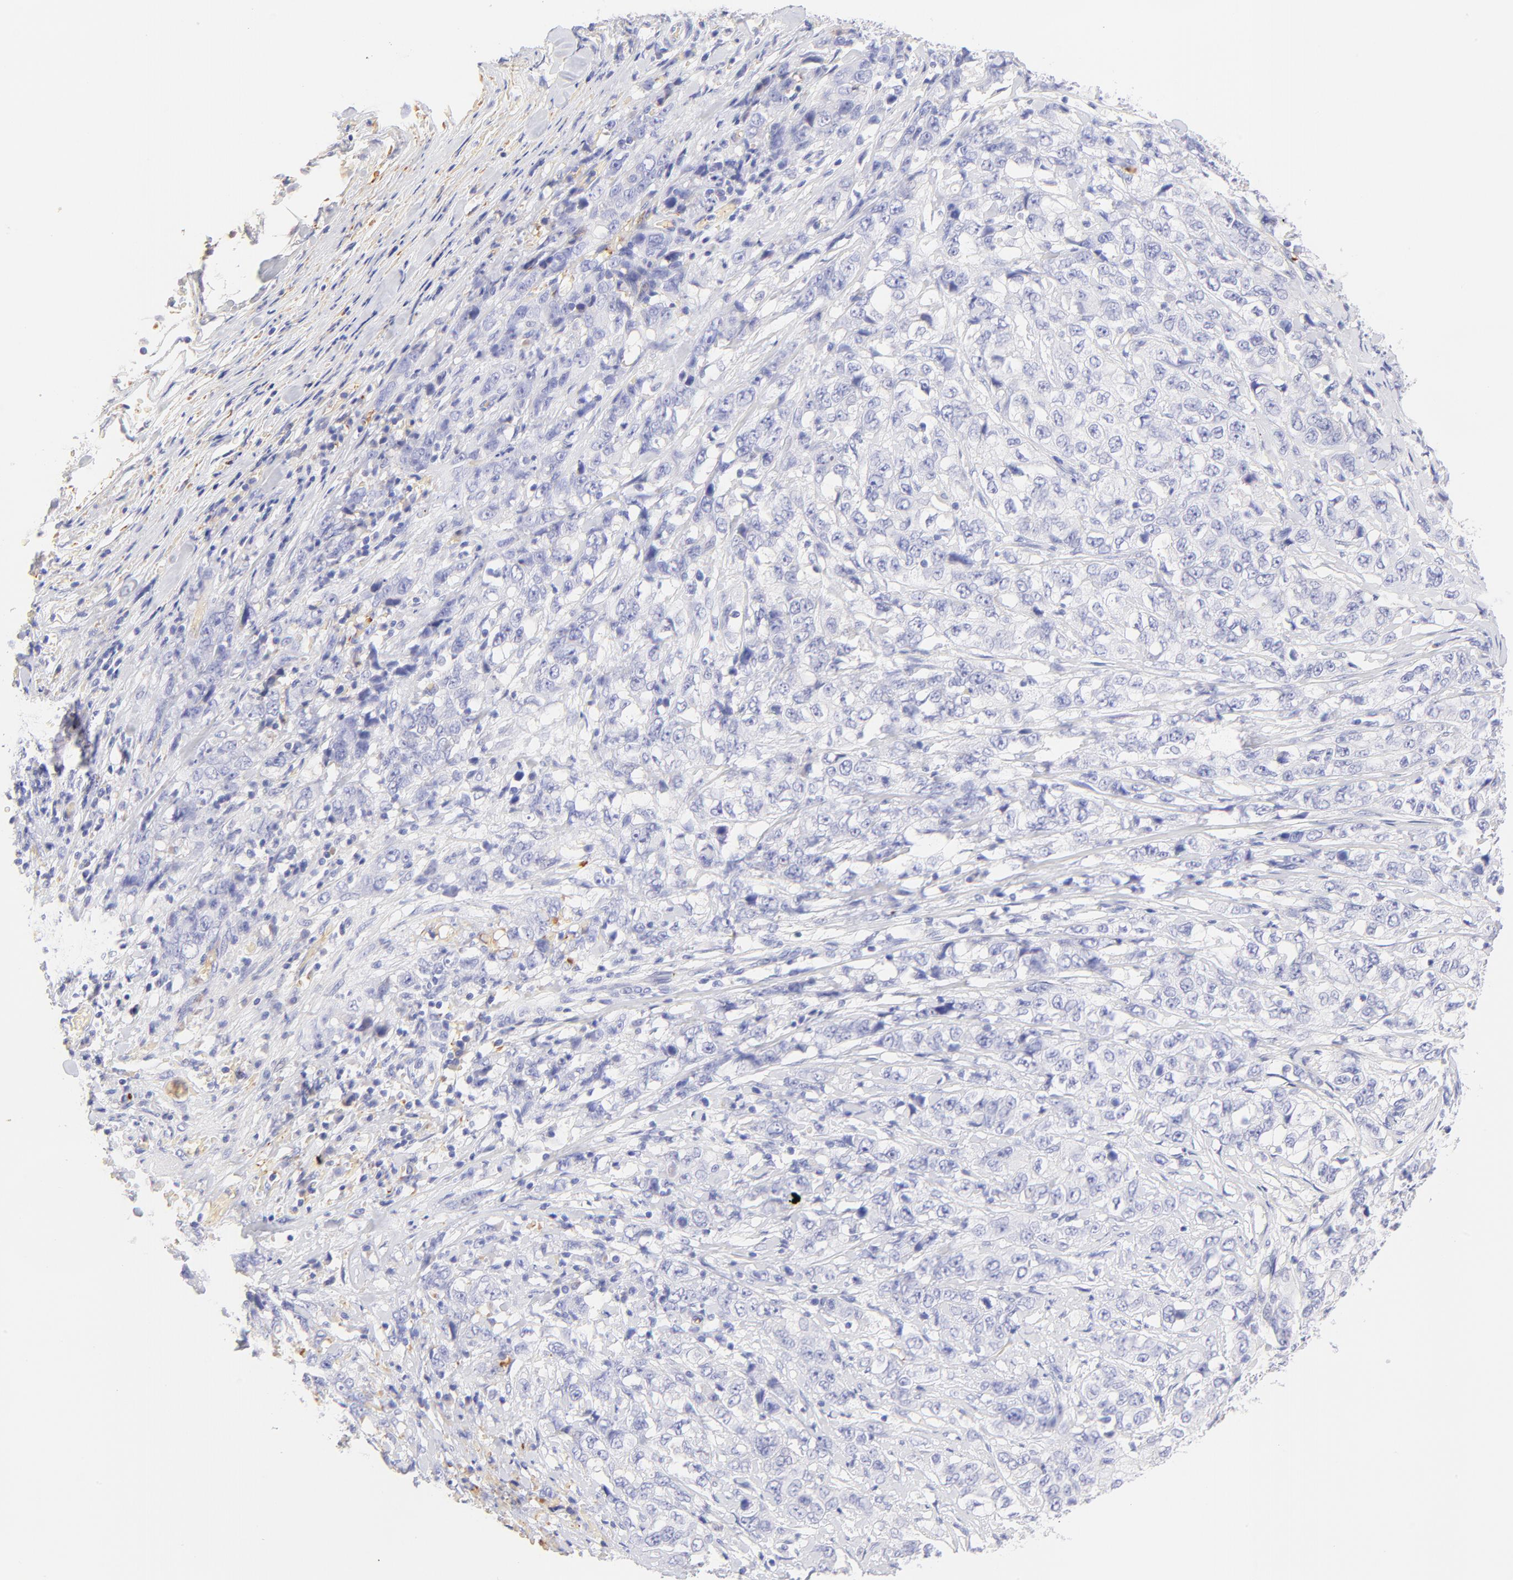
{"staining": {"intensity": "negative", "quantity": "none", "location": "none"}, "tissue": "stomach cancer", "cell_type": "Tumor cells", "image_type": "cancer", "snomed": [{"axis": "morphology", "description": "Adenocarcinoma, NOS"}, {"axis": "topography", "description": "Stomach"}], "caption": "The photomicrograph demonstrates no staining of tumor cells in stomach cancer (adenocarcinoma).", "gene": "FRMPD3", "patient": {"sex": "male", "age": 48}}